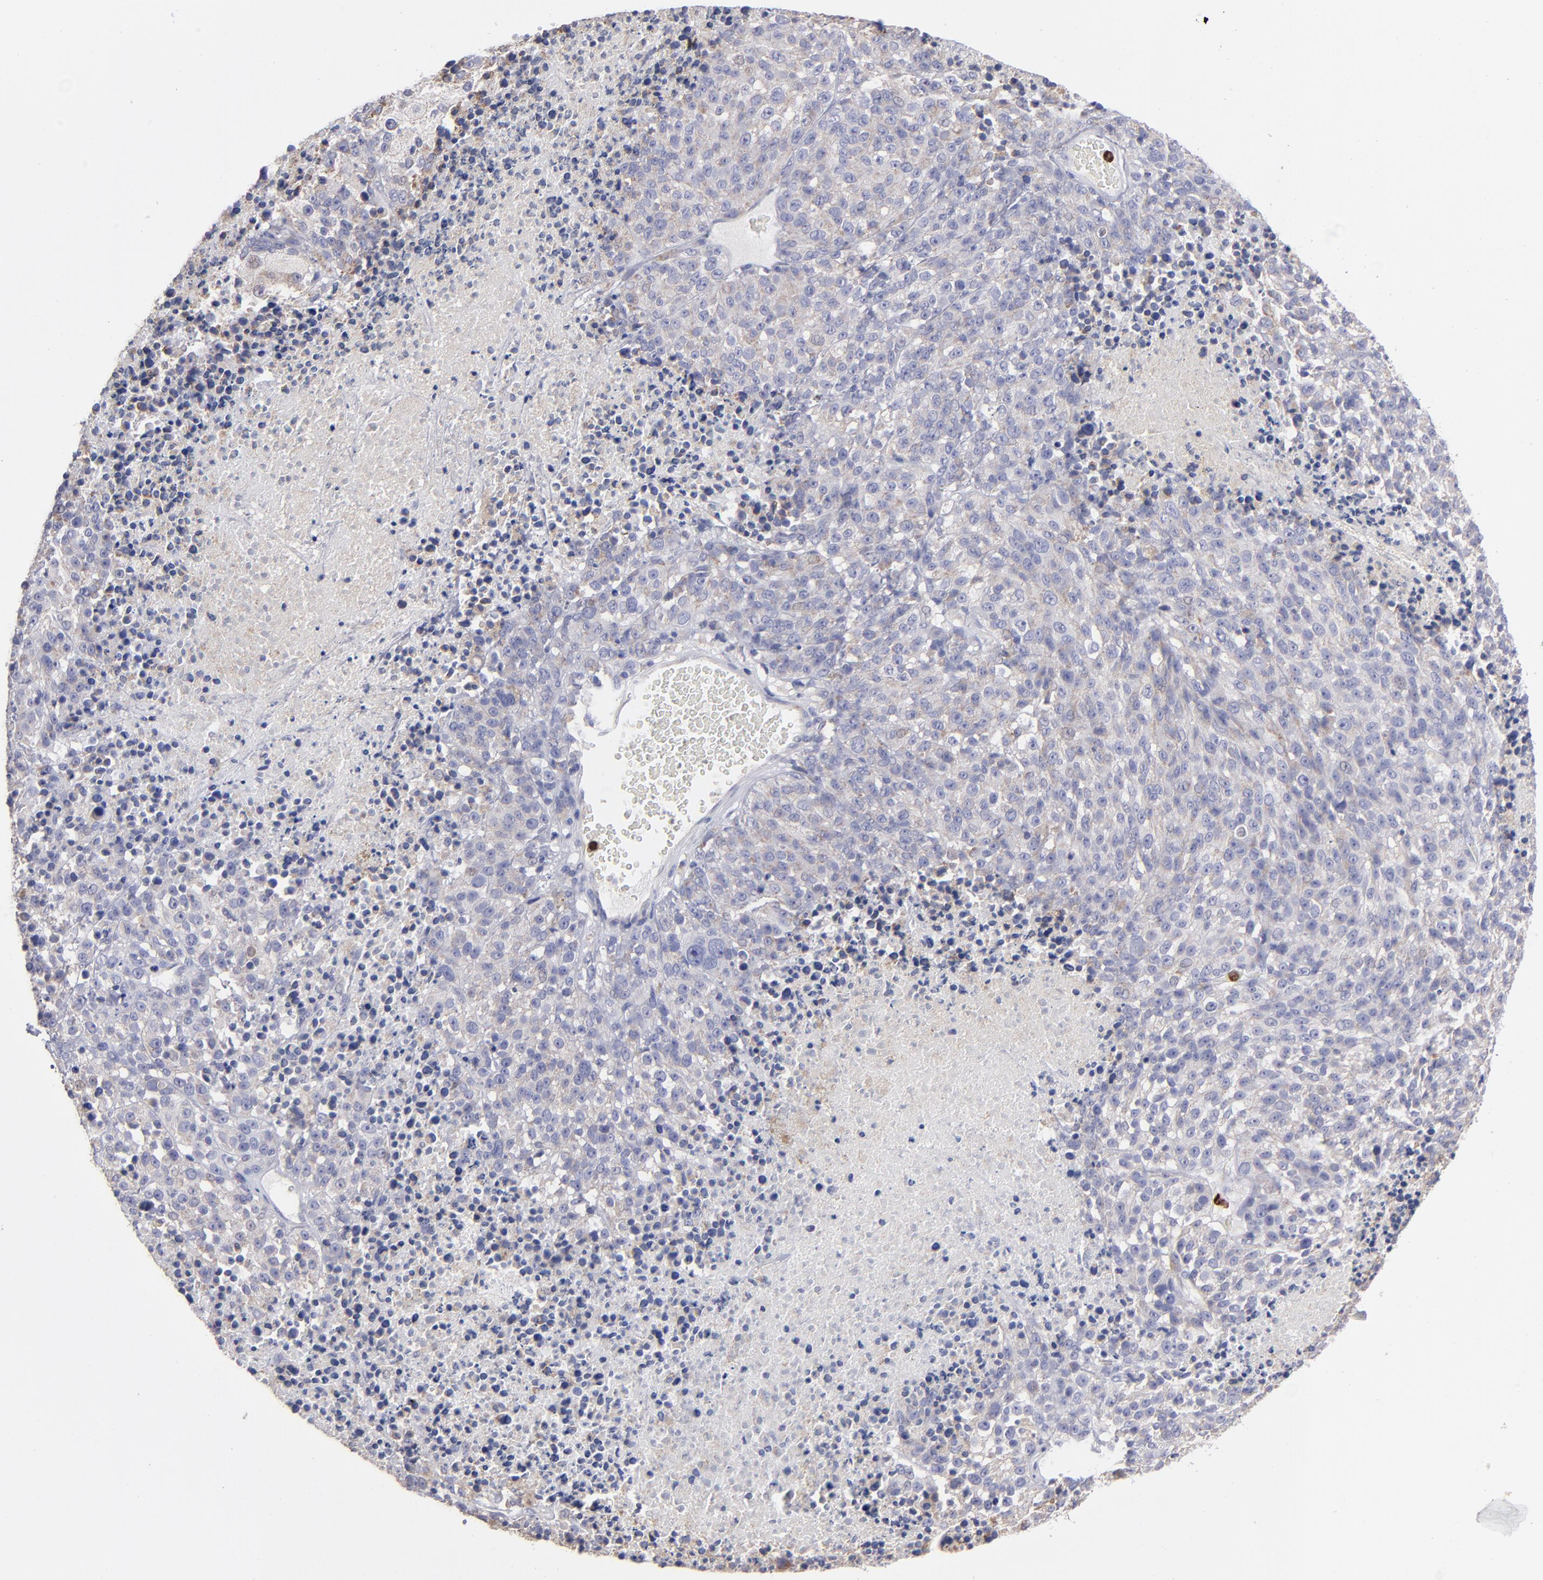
{"staining": {"intensity": "weak", "quantity": ">75%", "location": "cytoplasmic/membranous"}, "tissue": "melanoma", "cell_type": "Tumor cells", "image_type": "cancer", "snomed": [{"axis": "morphology", "description": "Malignant melanoma, Metastatic site"}, {"axis": "topography", "description": "Cerebral cortex"}], "caption": "Immunohistochemical staining of human malignant melanoma (metastatic site) displays low levels of weak cytoplasmic/membranous positivity in approximately >75% of tumor cells.", "gene": "FGR", "patient": {"sex": "female", "age": 52}}